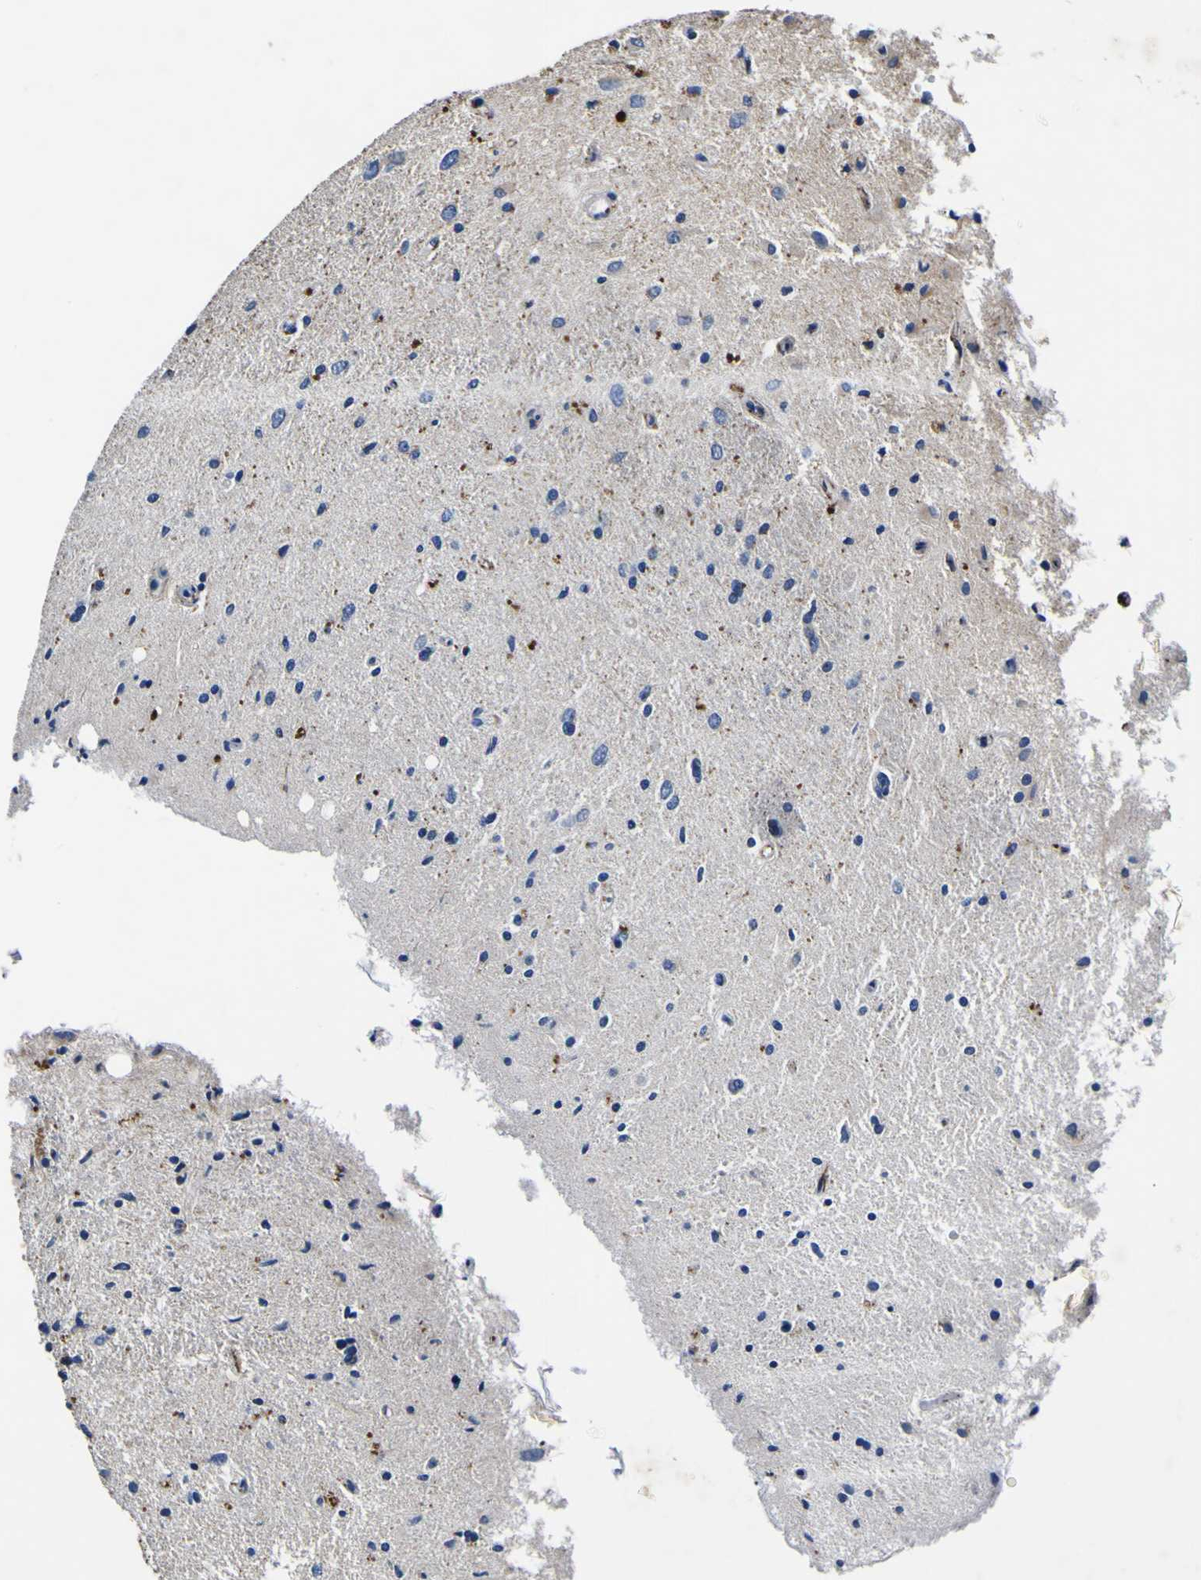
{"staining": {"intensity": "moderate", "quantity": "<25%", "location": "cytoplasmic/membranous"}, "tissue": "glioma", "cell_type": "Tumor cells", "image_type": "cancer", "snomed": [{"axis": "morphology", "description": "Glioma, malignant, Low grade"}, {"axis": "topography", "description": "Brain"}], "caption": "IHC (DAB (3,3'-diaminobenzidine)) staining of human low-grade glioma (malignant) reveals moderate cytoplasmic/membranous protein expression in about <25% of tumor cells. (DAB (3,3'-diaminobenzidine) IHC, brown staining for protein, blue staining for nuclei).", "gene": "AGAP3", "patient": {"sex": "male", "age": 77}}